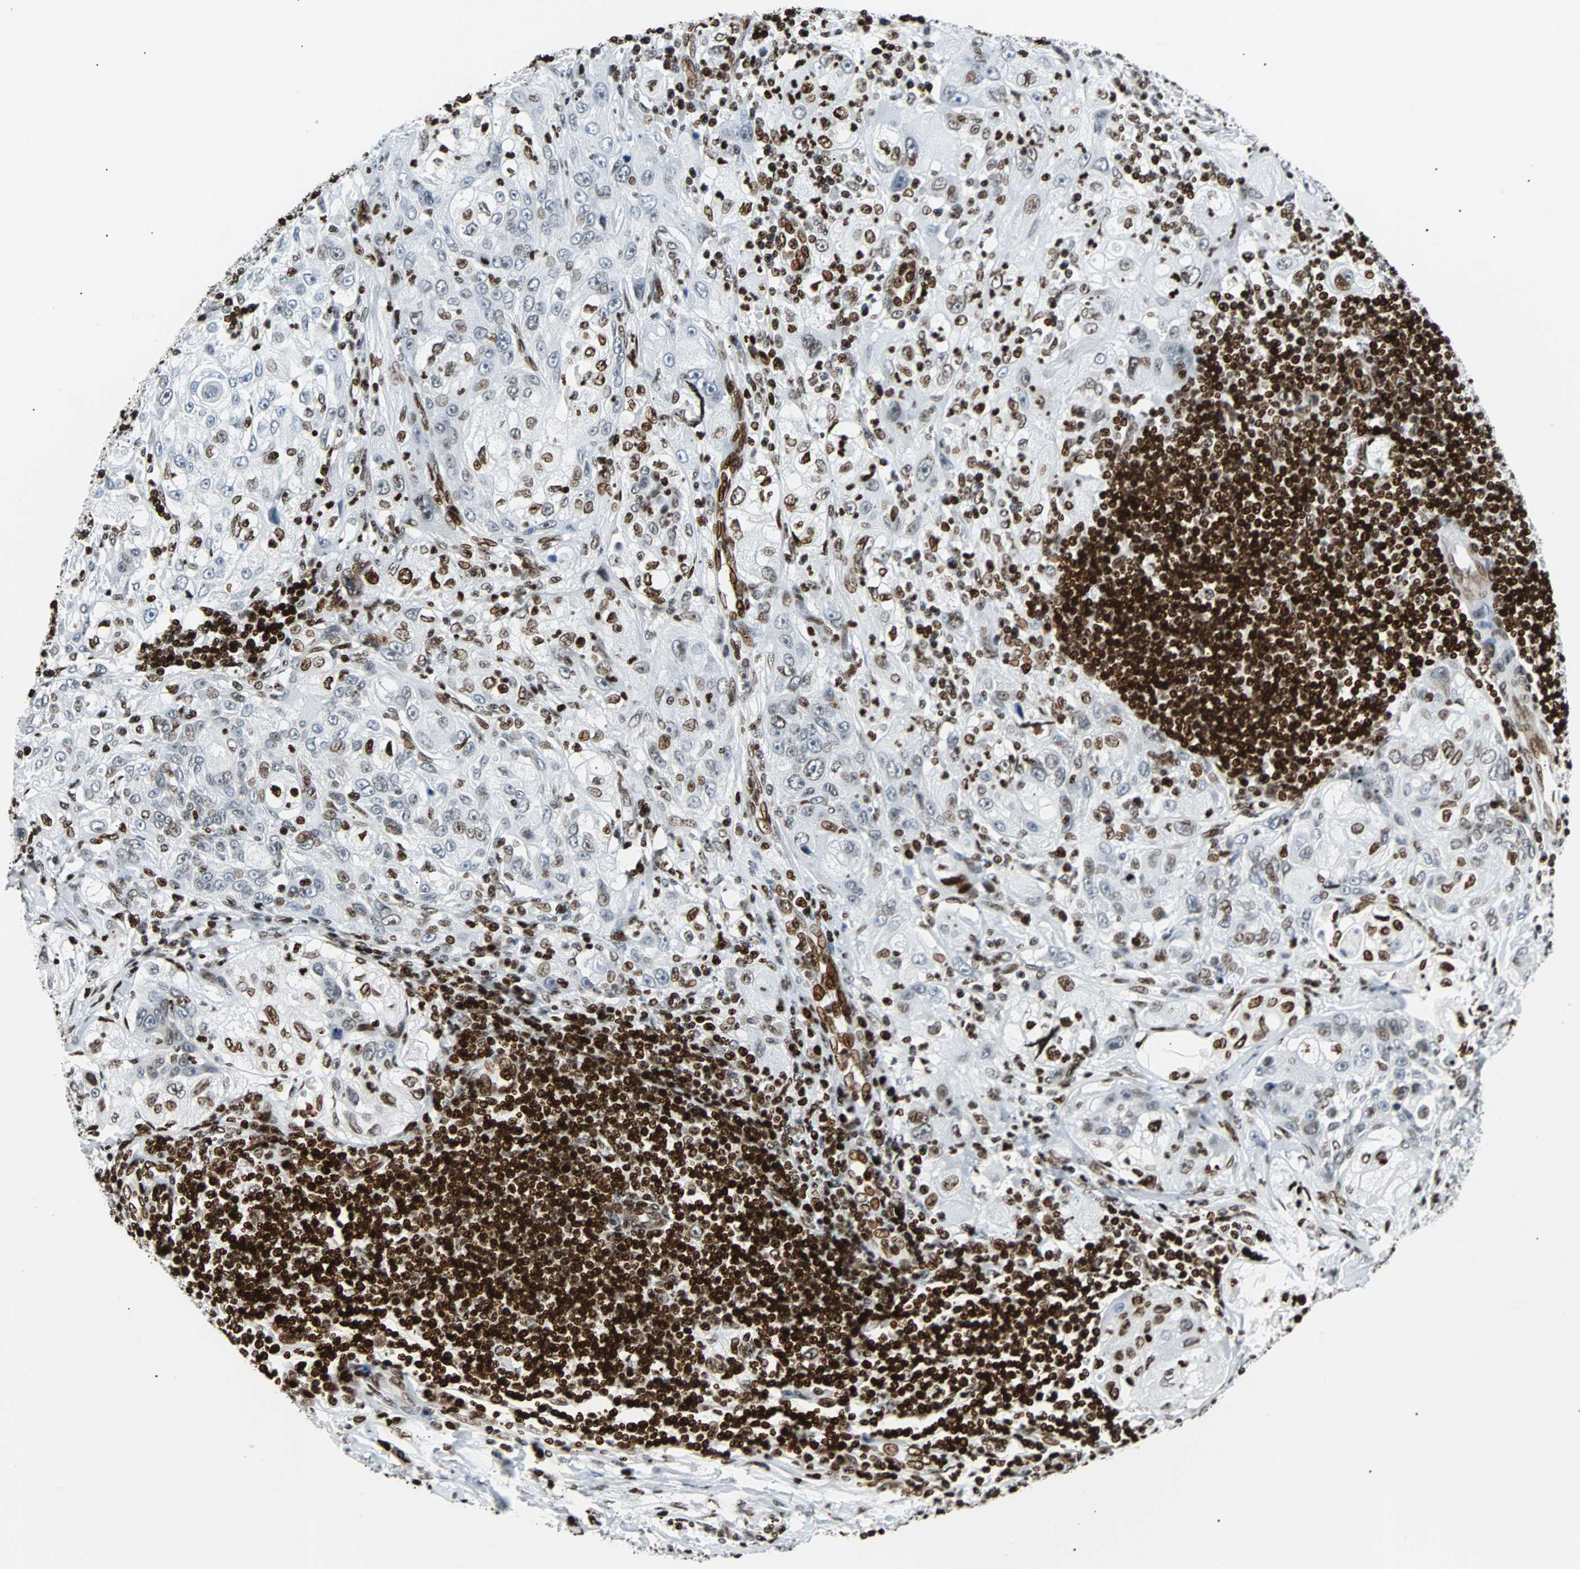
{"staining": {"intensity": "moderate", "quantity": "25%-75%", "location": "nuclear"}, "tissue": "lung cancer", "cell_type": "Tumor cells", "image_type": "cancer", "snomed": [{"axis": "morphology", "description": "Inflammation, NOS"}, {"axis": "morphology", "description": "Squamous cell carcinoma, NOS"}, {"axis": "topography", "description": "Lymph node"}, {"axis": "topography", "description": "Soft tissue"}, {"axis": "topography", "description": "Lung"}], "caption": "Moderate nuclear staining is present in about 25%-75% of tumor cells in lung cancer. Nuclei are stained in blue.", "gene": "ZNF131", "patient": {"sex": "male", "age": 66}}